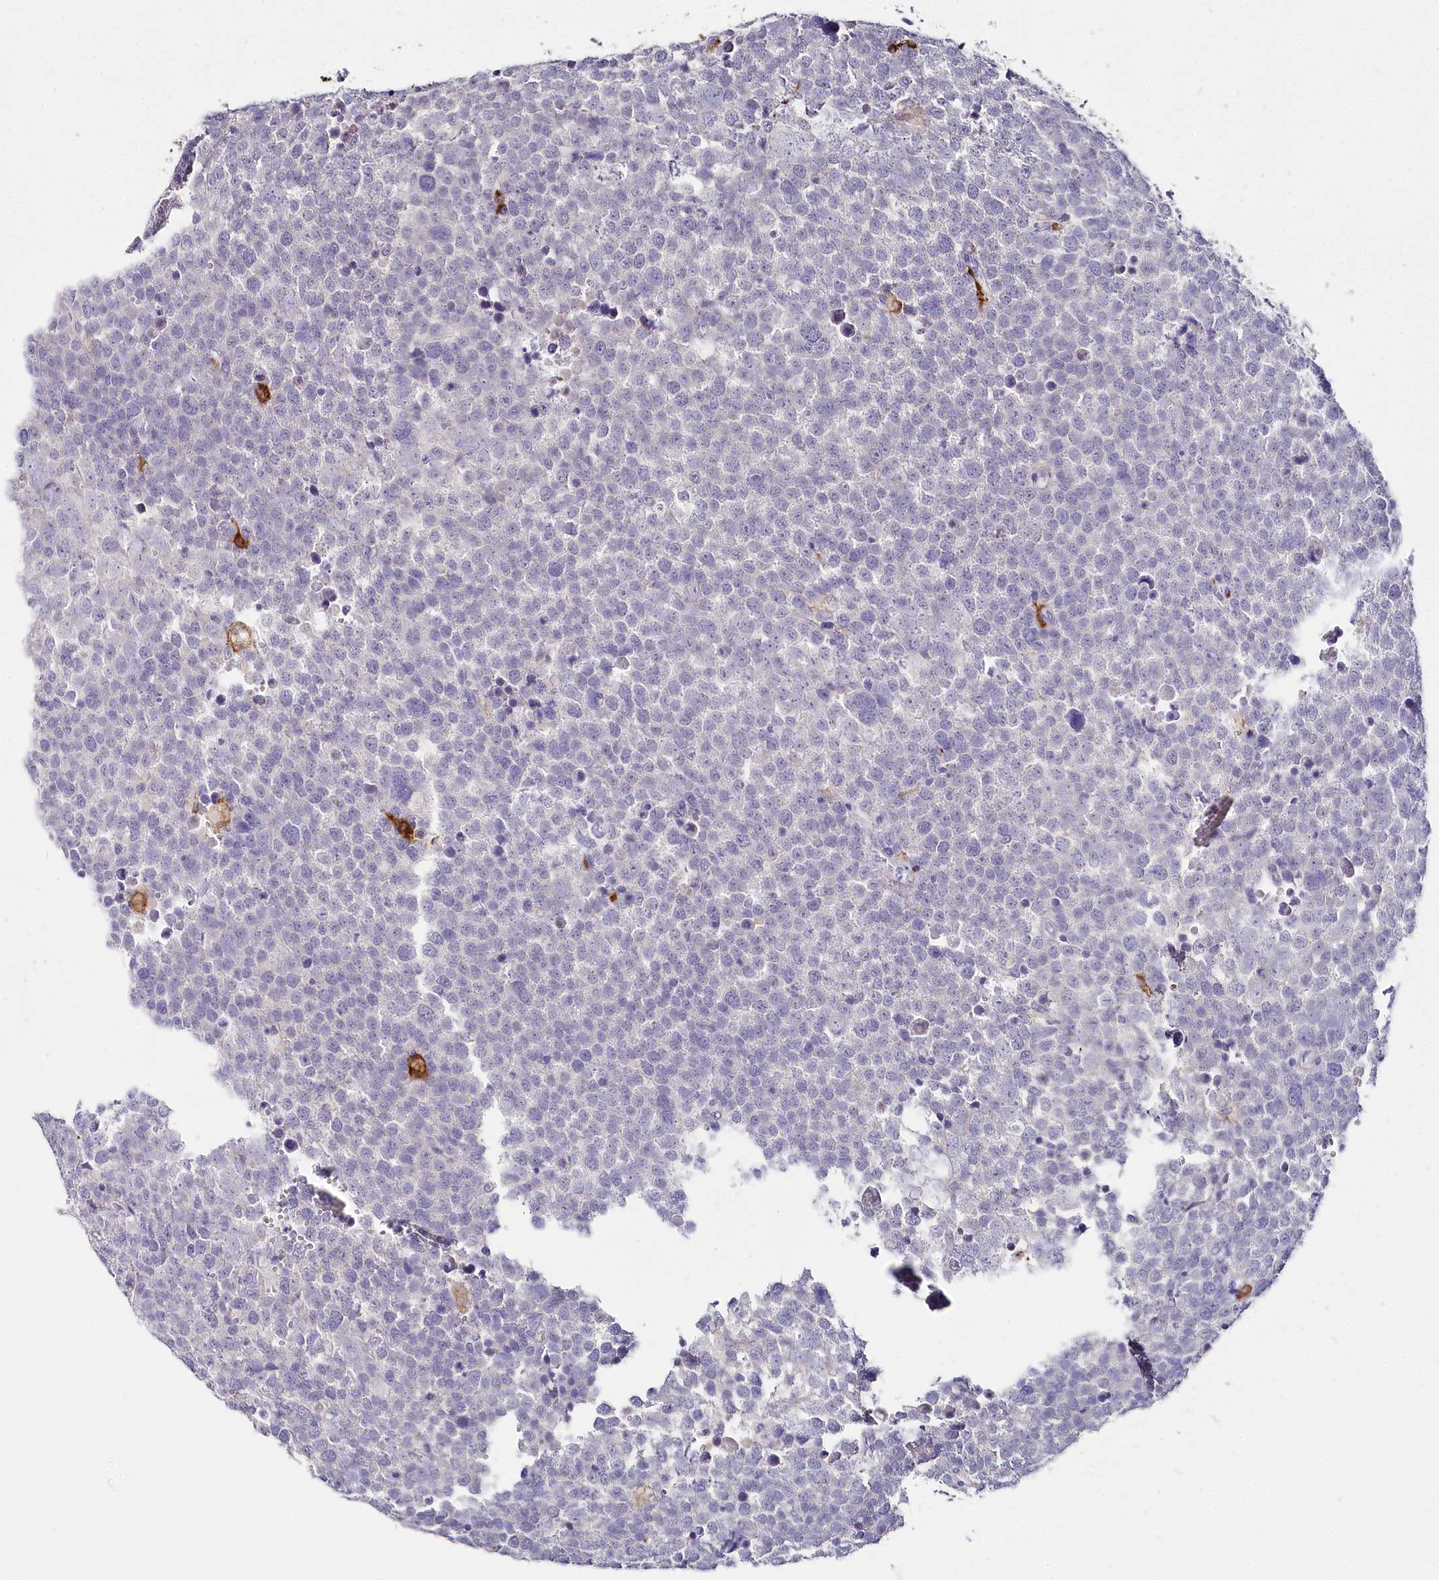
{"staining": {"intensity": "negative", "quantity": "none", "location": "none"}, "tissue": "testis cancer", "cell_type": "Tumor cells", "image_type": "cancer", "snomed": [{"axis": "morphology", "description": "Seminoma, NOS"}, {"axis": "topography", "description": "Testis"}], "caption": "DAB immunohistochemical staining of testis seminoma reveals no significant expression in tumor cells.", "gene": "CLEC4M", "patient": {"sex": "male", "age": 71}}